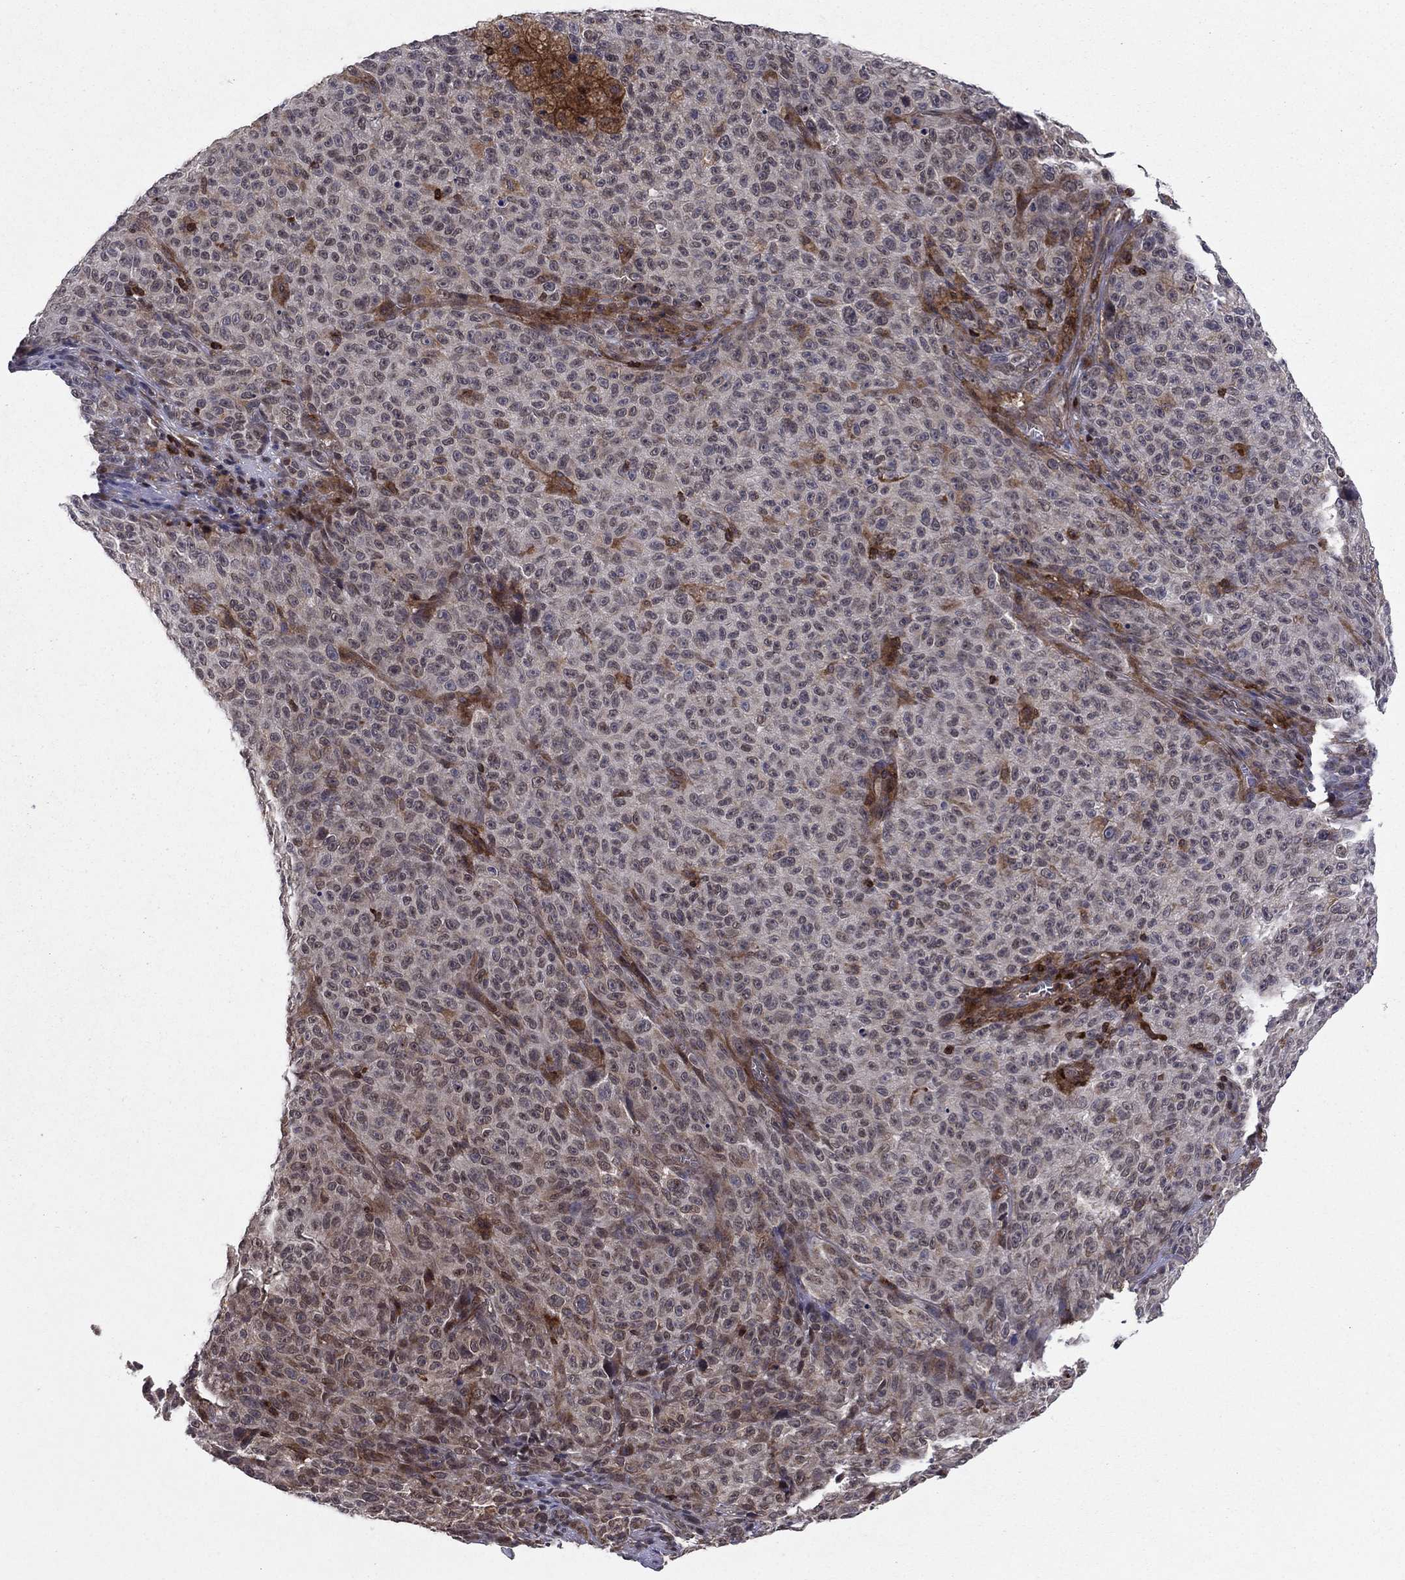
{"staining": {"intensity": "negative", "quantity": "none", "location": "none"}, "tissue": "melanoma", "cell_type": "Tumor cells", "image_type": "cancer", "snomed": [{"axis": "morphology", "description": "Malignant melanoma, NOS"}, {"axis": "topography", "description": "Skin"}], "caption": "An image of melanoma stained for a protein demonstrates no brown staining in tumor cells.", "gene": "SSX2IP", "patient": {"sex": "female", "age": 82}}